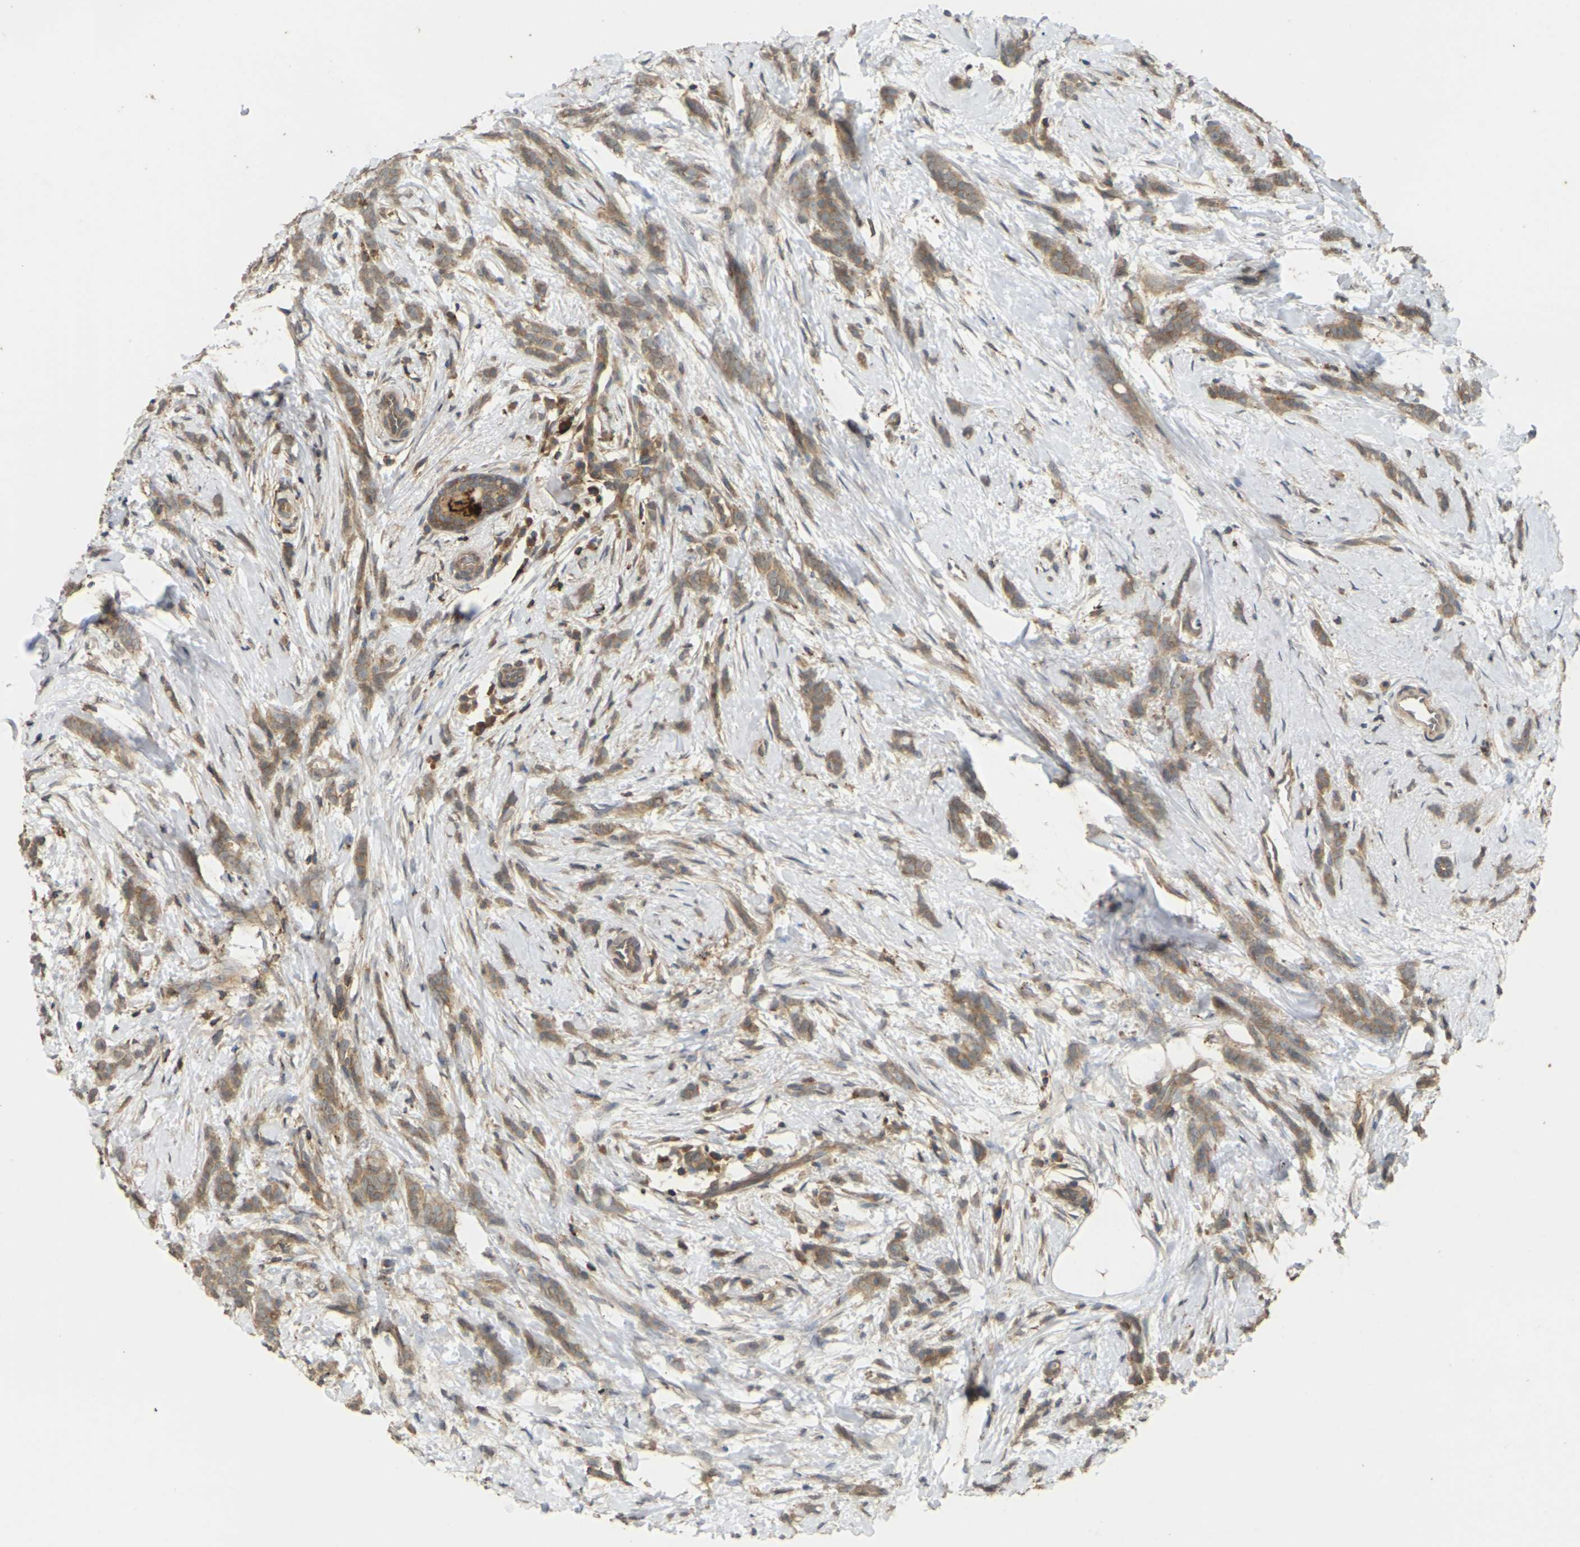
{"staining": {"intensity": "moderate", "quantity": ">75%", "location": "cytoplasmic/membranous"}, "tissue": "breast cancer", "cell_type": "Tumor cells", "image_type": "cancer", "snomed": [{"axis": "morphology", "description": "Lobular carcinoma, in situ"}, {"axis": "morphology", "description": "Lobular carcinoma"}, {"axis": "topography", "description": "Breast"}], "caption": "The immunohistochemical stain highlights moderate cytoplasmic/membranous expression in tumor cells of lobular carcinoma in situ (breast) tissue.", "gene": "KSR1", "patient": {"sex": "female", "age": 41}}